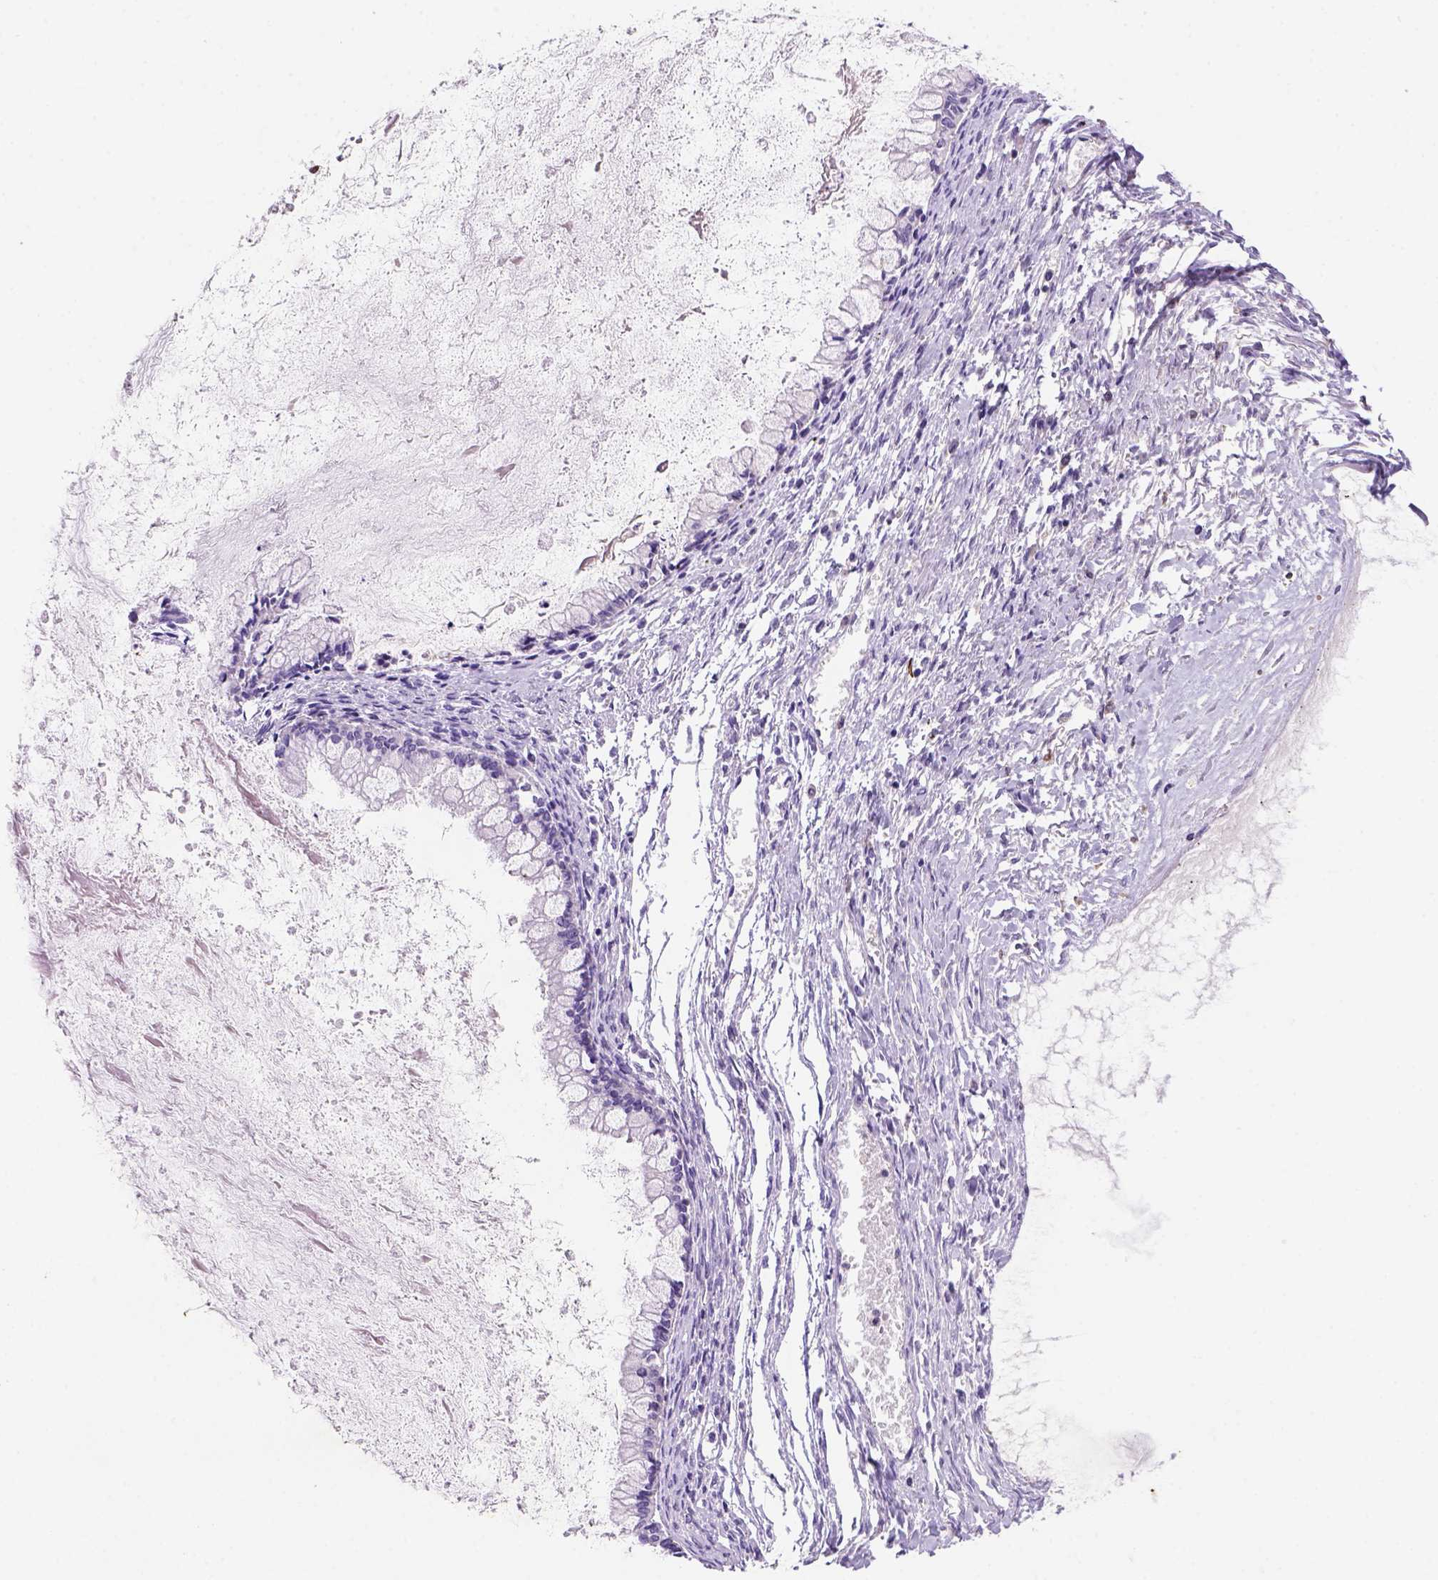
{"staining": {"intensity": "negative", "quantity": "none", "location": "none"}, "tissue": "ovarian cancer", "cell_type": "Tumor cells", "image_type": "cancer", "snomed": [{"axis": "morphology", "description": "Cystadenocarcinoma, mucinous, NOS"}, {"axis": "topography", "description": "Ovary"}], "caption": "The photomicrograph displays no staining of tumor cells in ovarian cancer (mucinous cystadenocarcinoma). (DAB (3,3'-diaminobenzidine) immunohistochemistry, high magnification).", "gene": "INPP5D", "patient": {"sex": "female", "age": 67}}